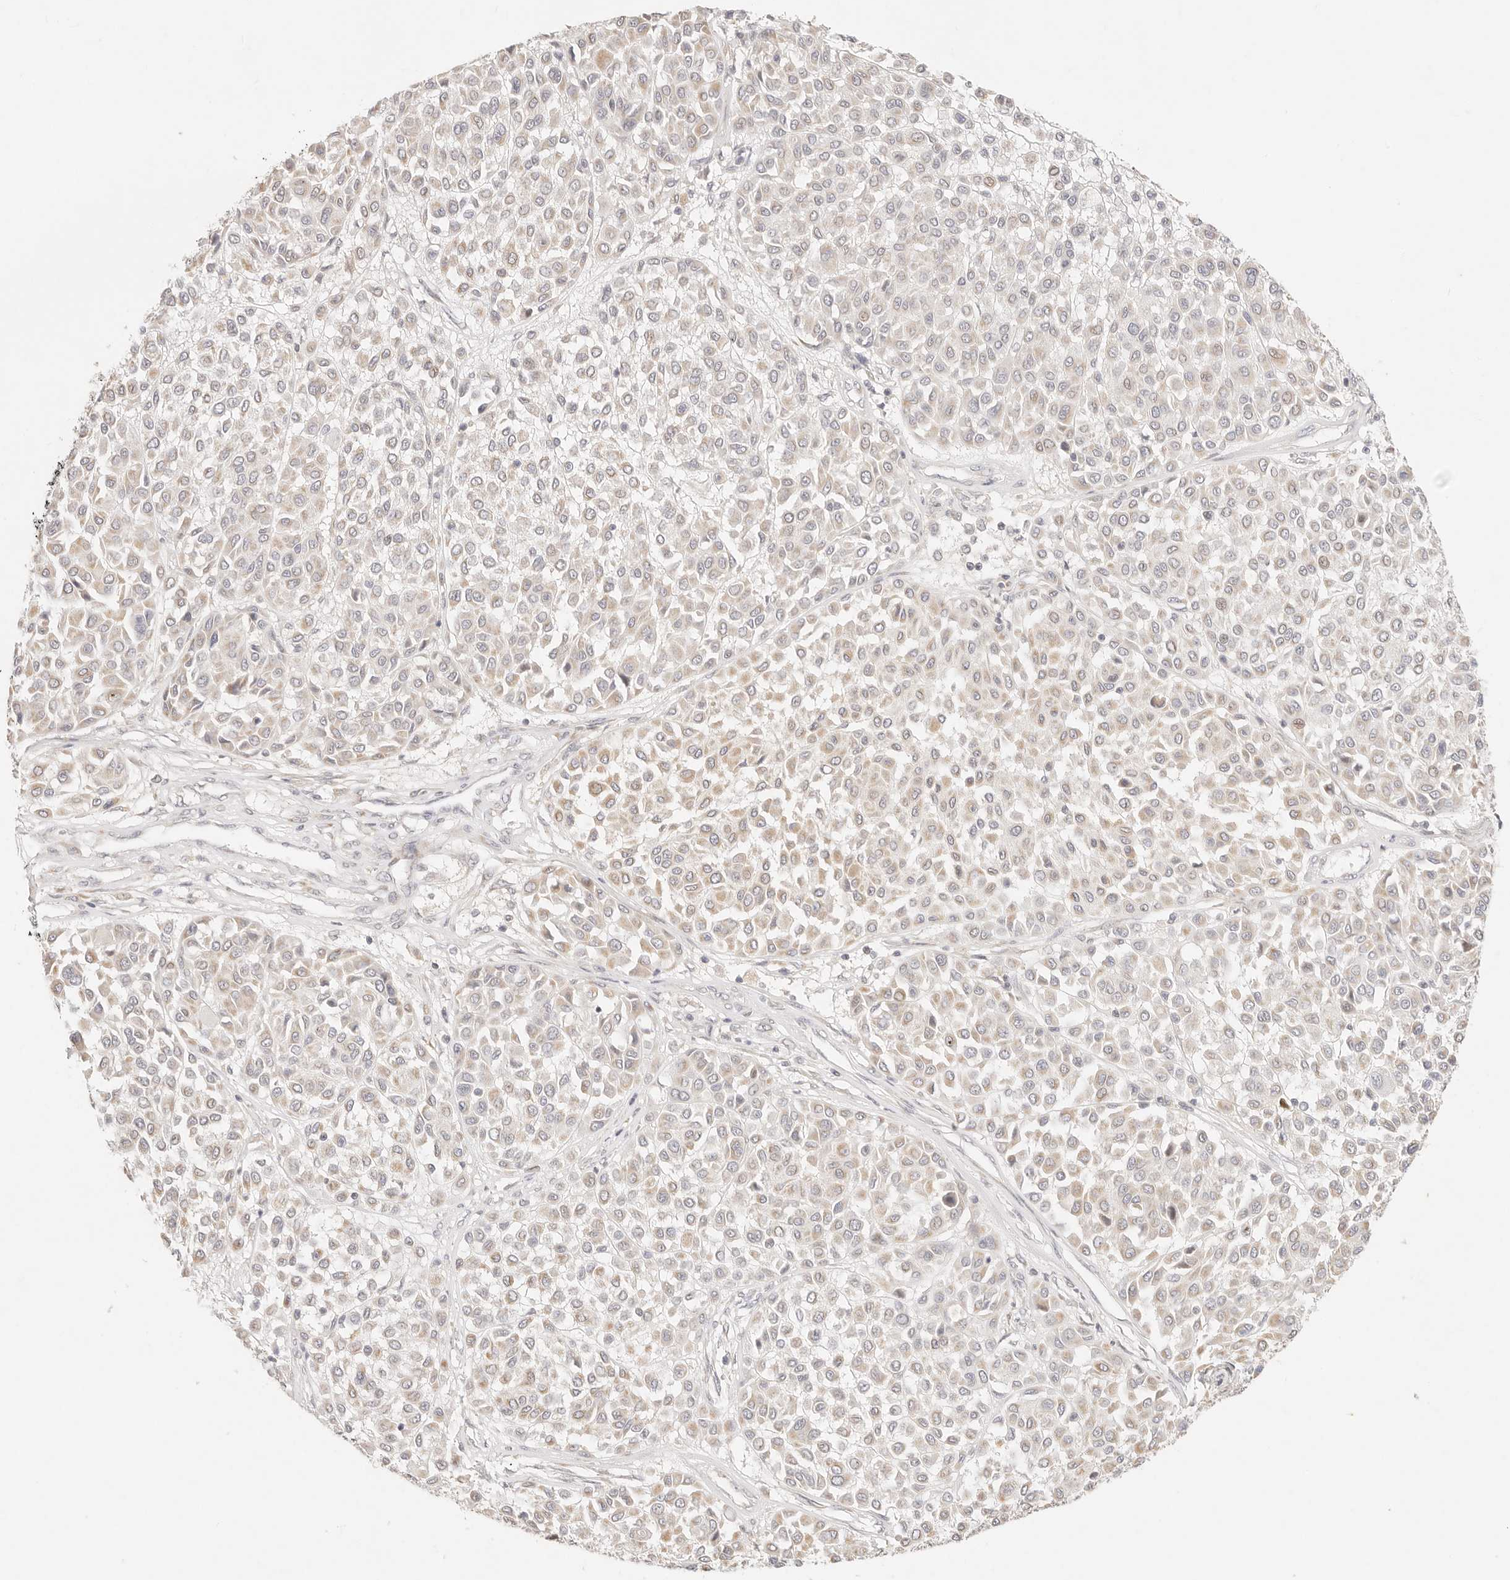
{"staining": {"intensity": "weak", "quantity": "<25%", "location": "cytoplasmic/membranous"}, "tissue": "melanoma", "cell_type": "Tumor cells", "image_type": "cancer", "snomed": [{"axis": "morphology", "description": "Malignant melanoma, Metastatic site"}, {"axis": "topography", "description": "Soft tissue"}], "caption": "A histopathology image of malignant melanoma (metastatic site) stained for a protein reveals no brown staining in tumor cells. (Brightfield microscopy of DAB (3,3'-diaminobenzidine) immunohistochemistry at high magnification).", "gene": "GPR156", "patient": {"sex": "male", "age": 41}}